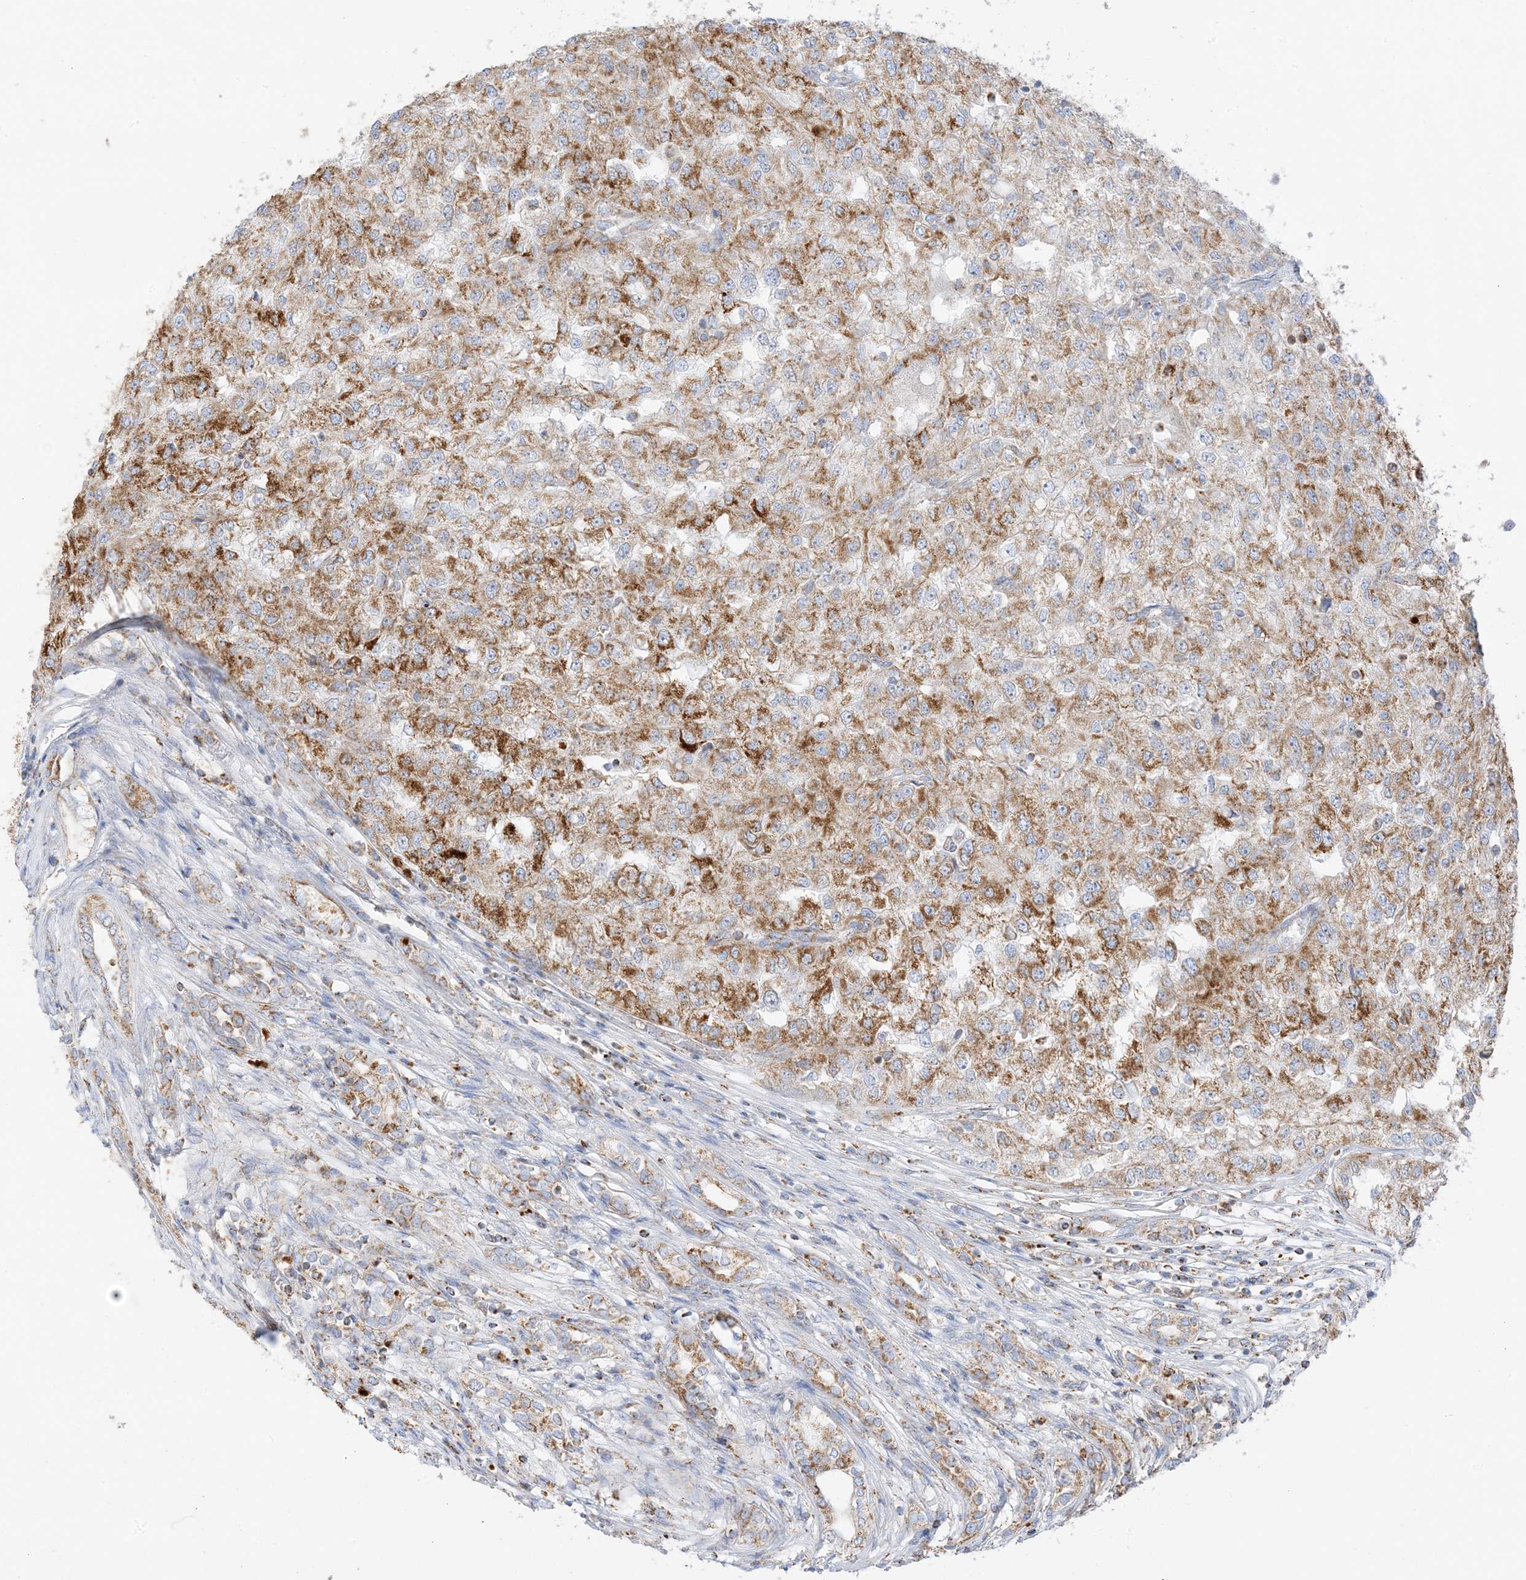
{"staining": {"intensity": "strong", "quantity": ">75%", "location": "cytoplasmic/membranous"}, "tissue": "renal cancer", "cell_type": "Tumor cells", "image_type": "cancer", "snomed": [{"axis": "morphology", "description": "Adenocarcinoma, NOS"}, {"axis": "topography", "description": "Kidney"}], "caption": "High-power microscopy captured an immunohistochemistry image of adenocarcinoma (renal), revealing strong cytoplasmic/membranous expression in about >75% of tumor cells.", "gene": "CAPN13", "patient": {"sex": "female", "age": 54}}